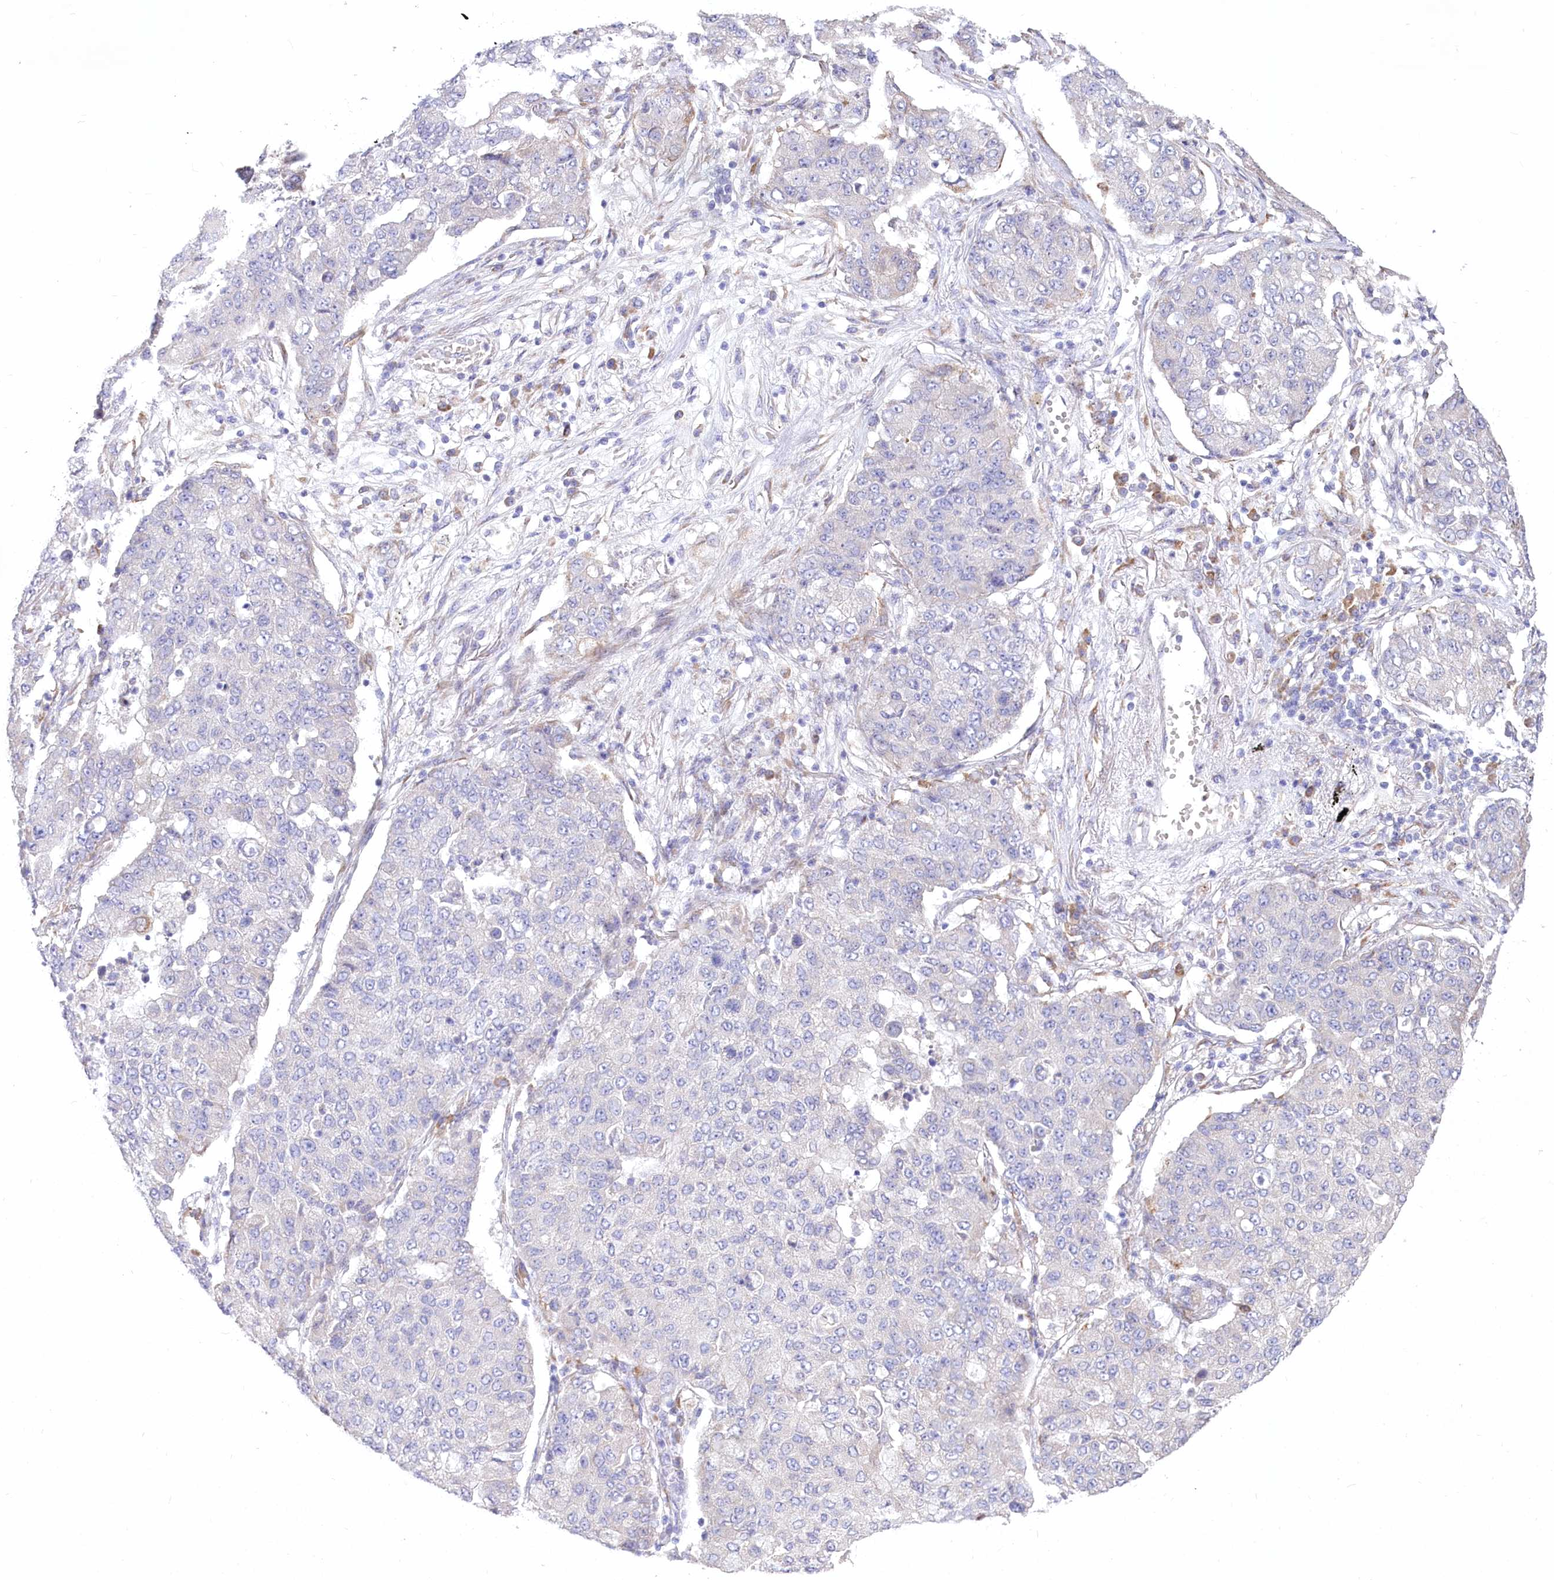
{"staining": {"intensity": "negative", "quantity": "none", "location": "none"}, "tissue": "lung cancer", "cell_type": "Tumor cells", "image_type": "cancer", "snomed": [{"axis": "morphology", "description": "Squamous cell carcinoma, NOS"}, {"axis": "topography", "description": "Lung"}], "caption": "Immunohistochemical staining of human lung squamous cell carcinoma shows no significant positivity in tumor cells. (DAB IHC with hematoxylin counter stain).", "gene": "STT3B", "patient": {"sex": "male", "age": 74}}